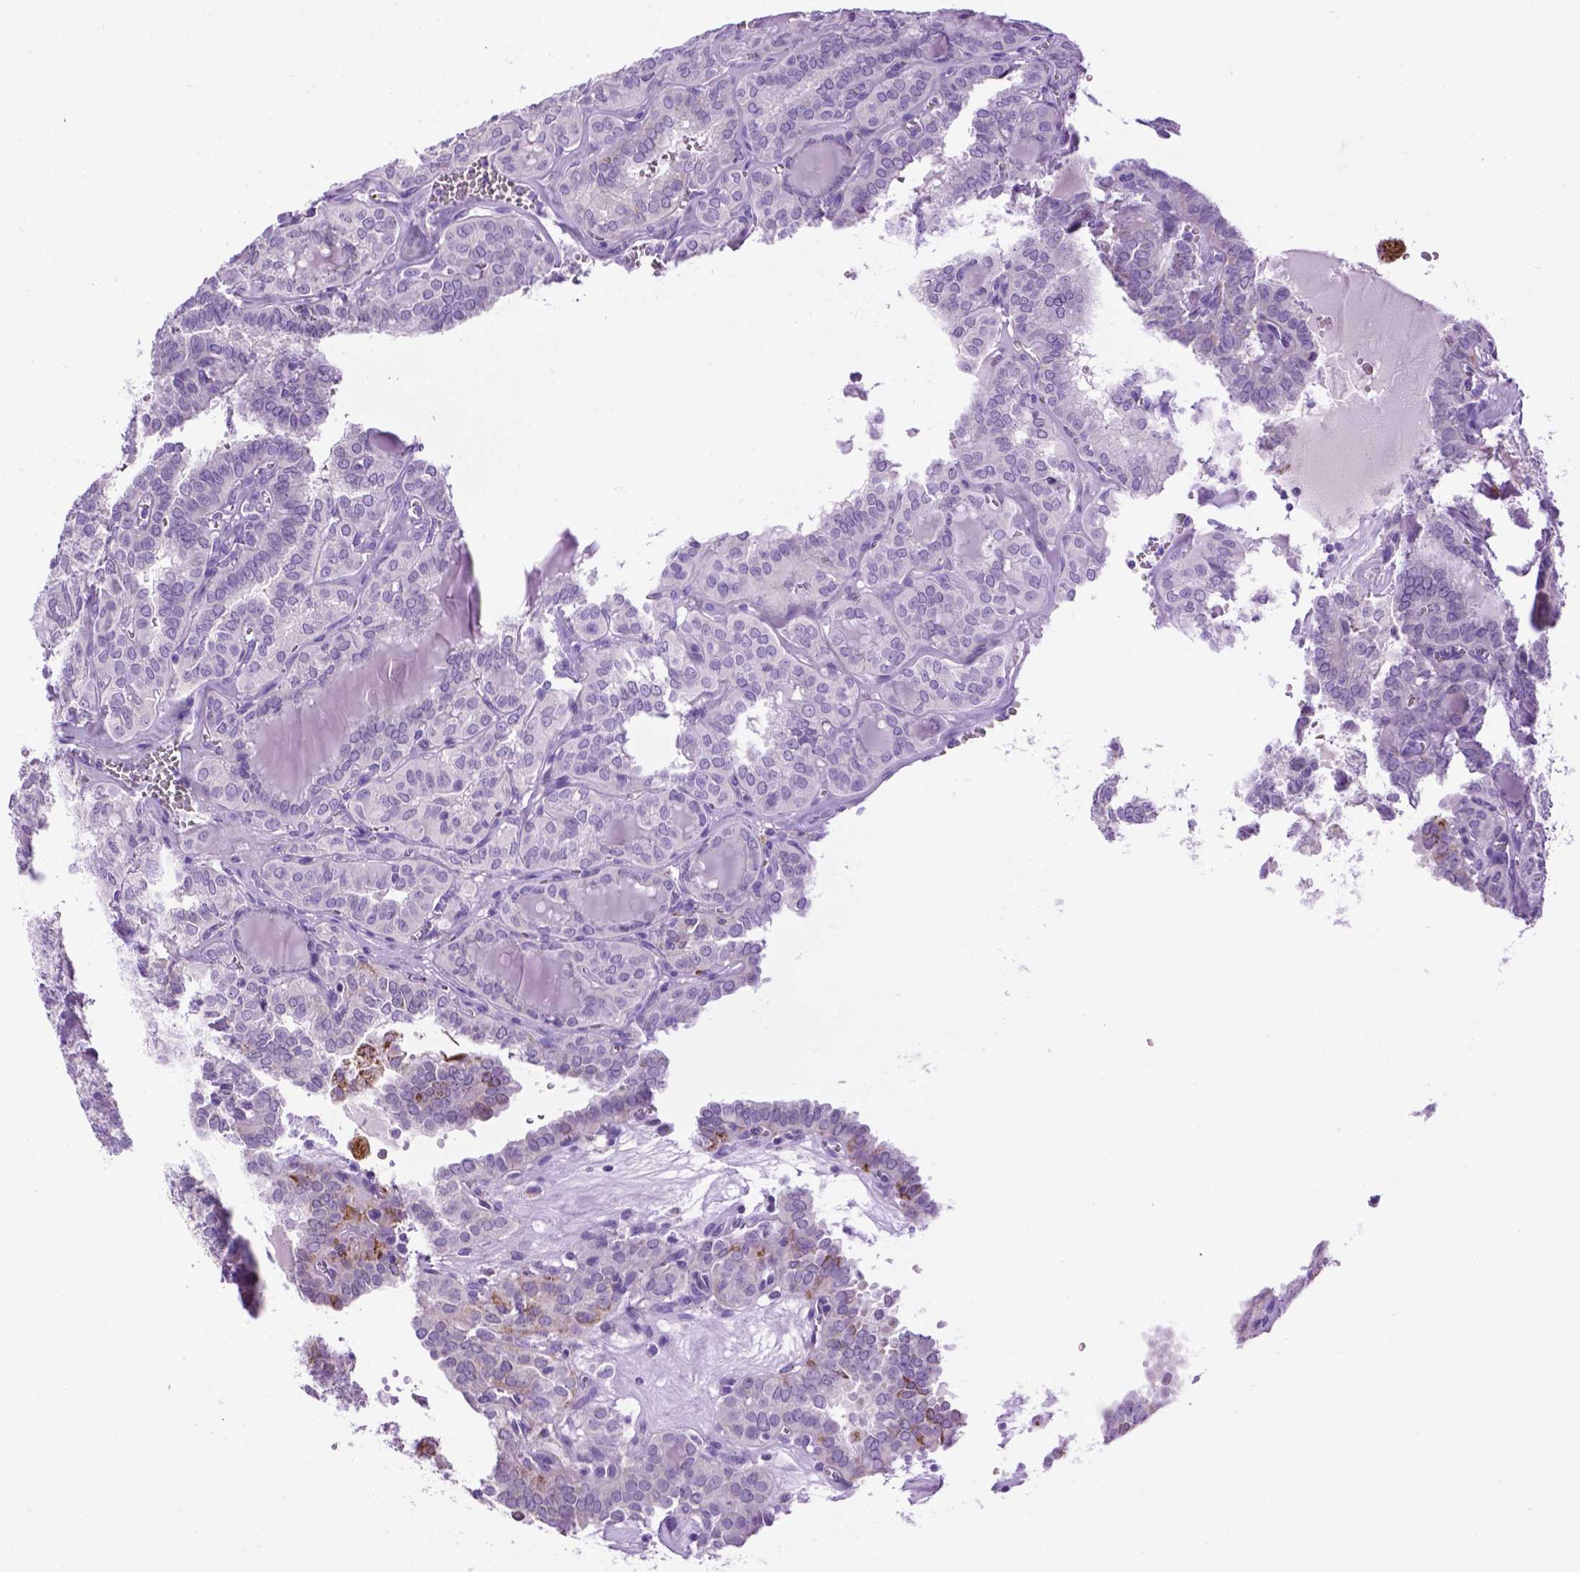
{"staining": {"intensity": "negative", "quantity": "none", "location": "none"}, "tissue": "thyroid cancer", "cell_type": "Tumor cells", "image_type": "cancer", "snomed": [{"axis": "morphology", "description": "Papillary adenocarcinoma, NOS"}, {"axis": "topography", "description": "Thyroid gland"}], "caption": "The photomicrograph shows no significant staining in tumor cells of papillary adenocarcinoma (thyroid).", "gene": "TMEM132E", "patient": {"sex": "female", "age": 41}}